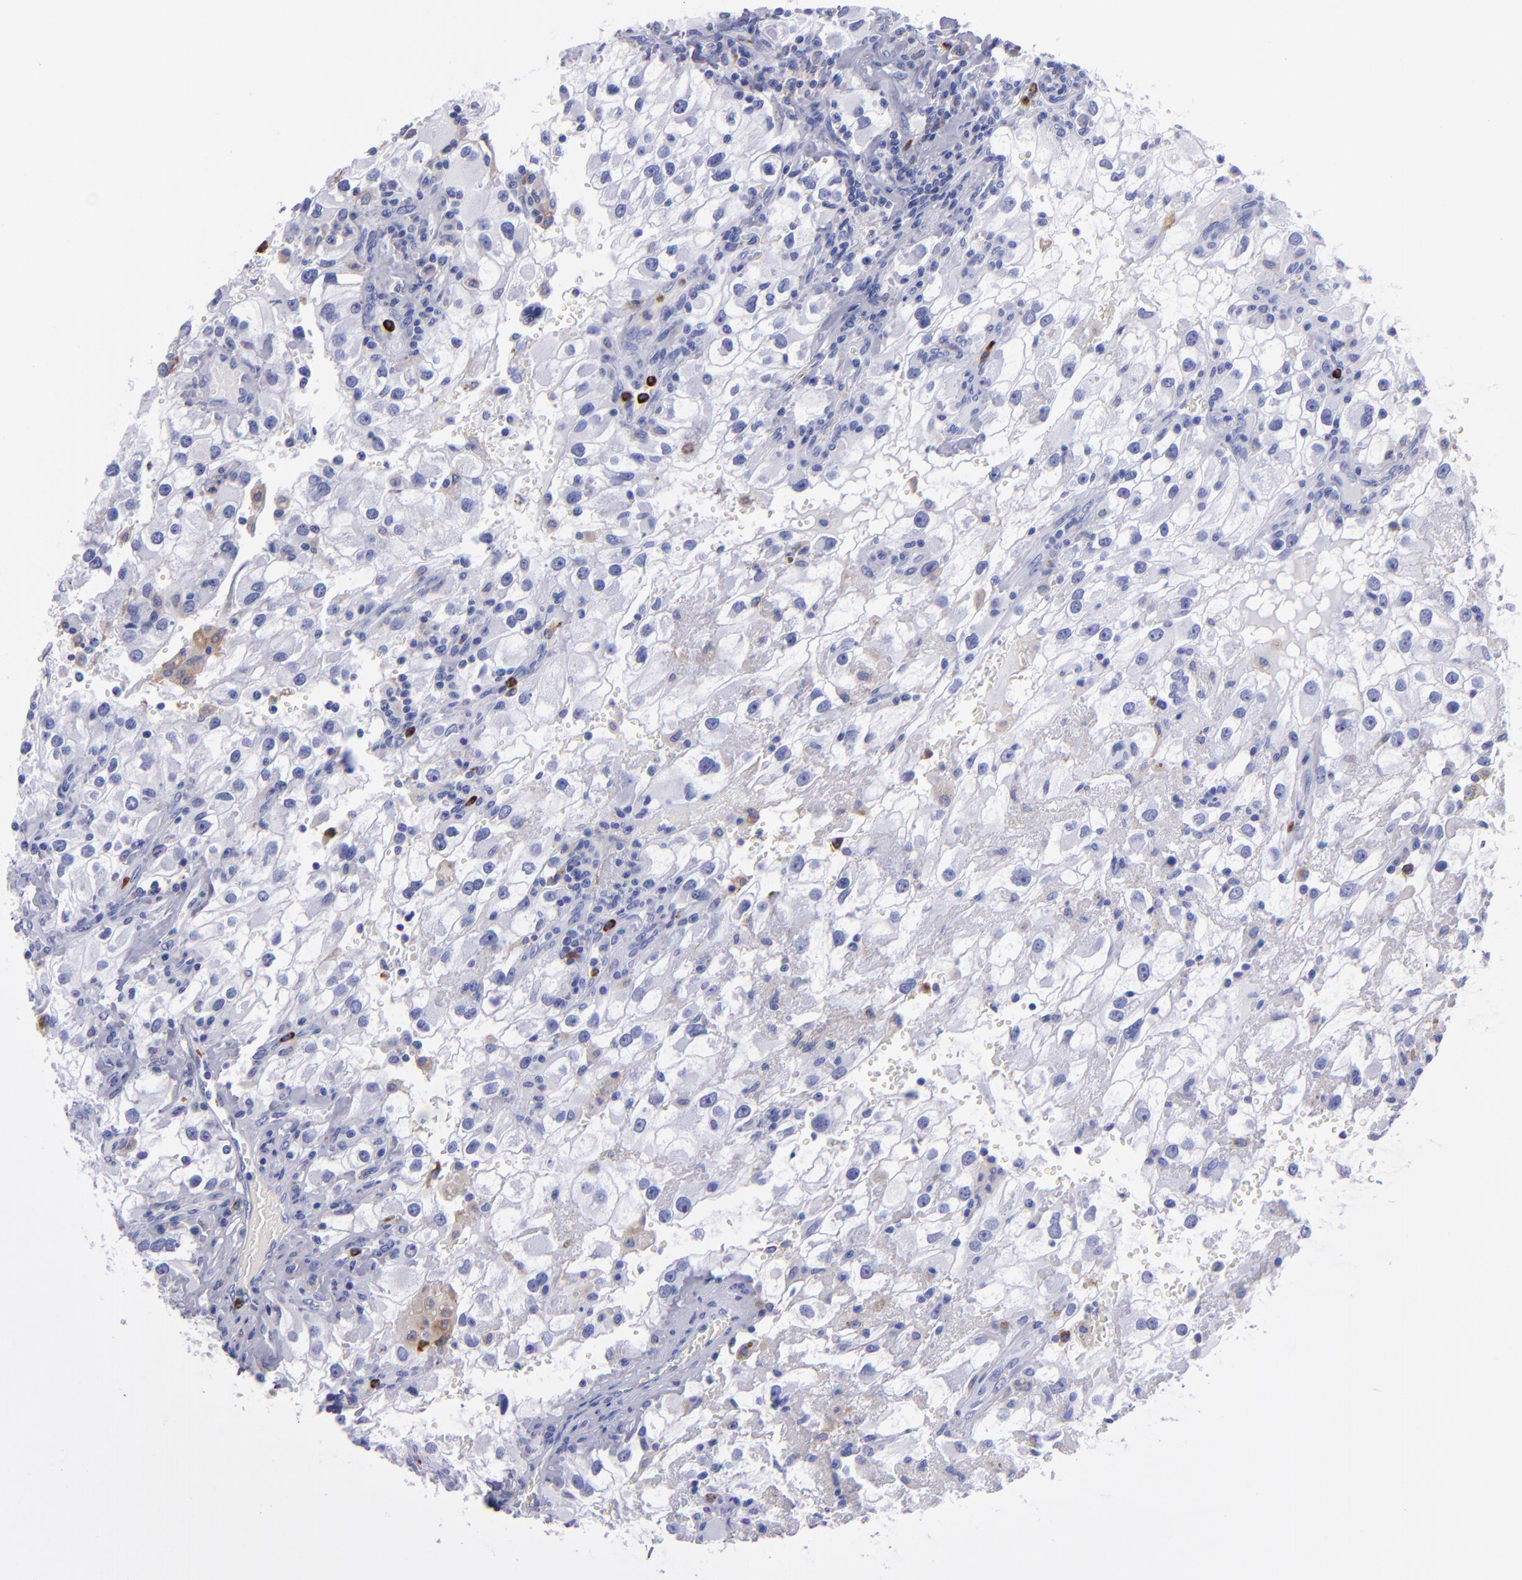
{"staining": {"intensity": "negative", "quantity": "none", "location": "none"}, "tissue": "renal cancer", "cell_type": "Tumor cells", "image_type": "cancer", "snomed": [{"axis": "morphology", "description": "Adenocarcinoma, NOS"}, {"axis": "topography", "description": "Kidney"}], "caption": "Immunohistochemistry (IHC) micrograph of neoplastic tissue: renal cancer stained with DAB (3,3'-diaminobenzidine) reveals no significant protein positivity in tumor cells.", "gene": "CR1", "patient": {"sex": "female", "age": 52}}